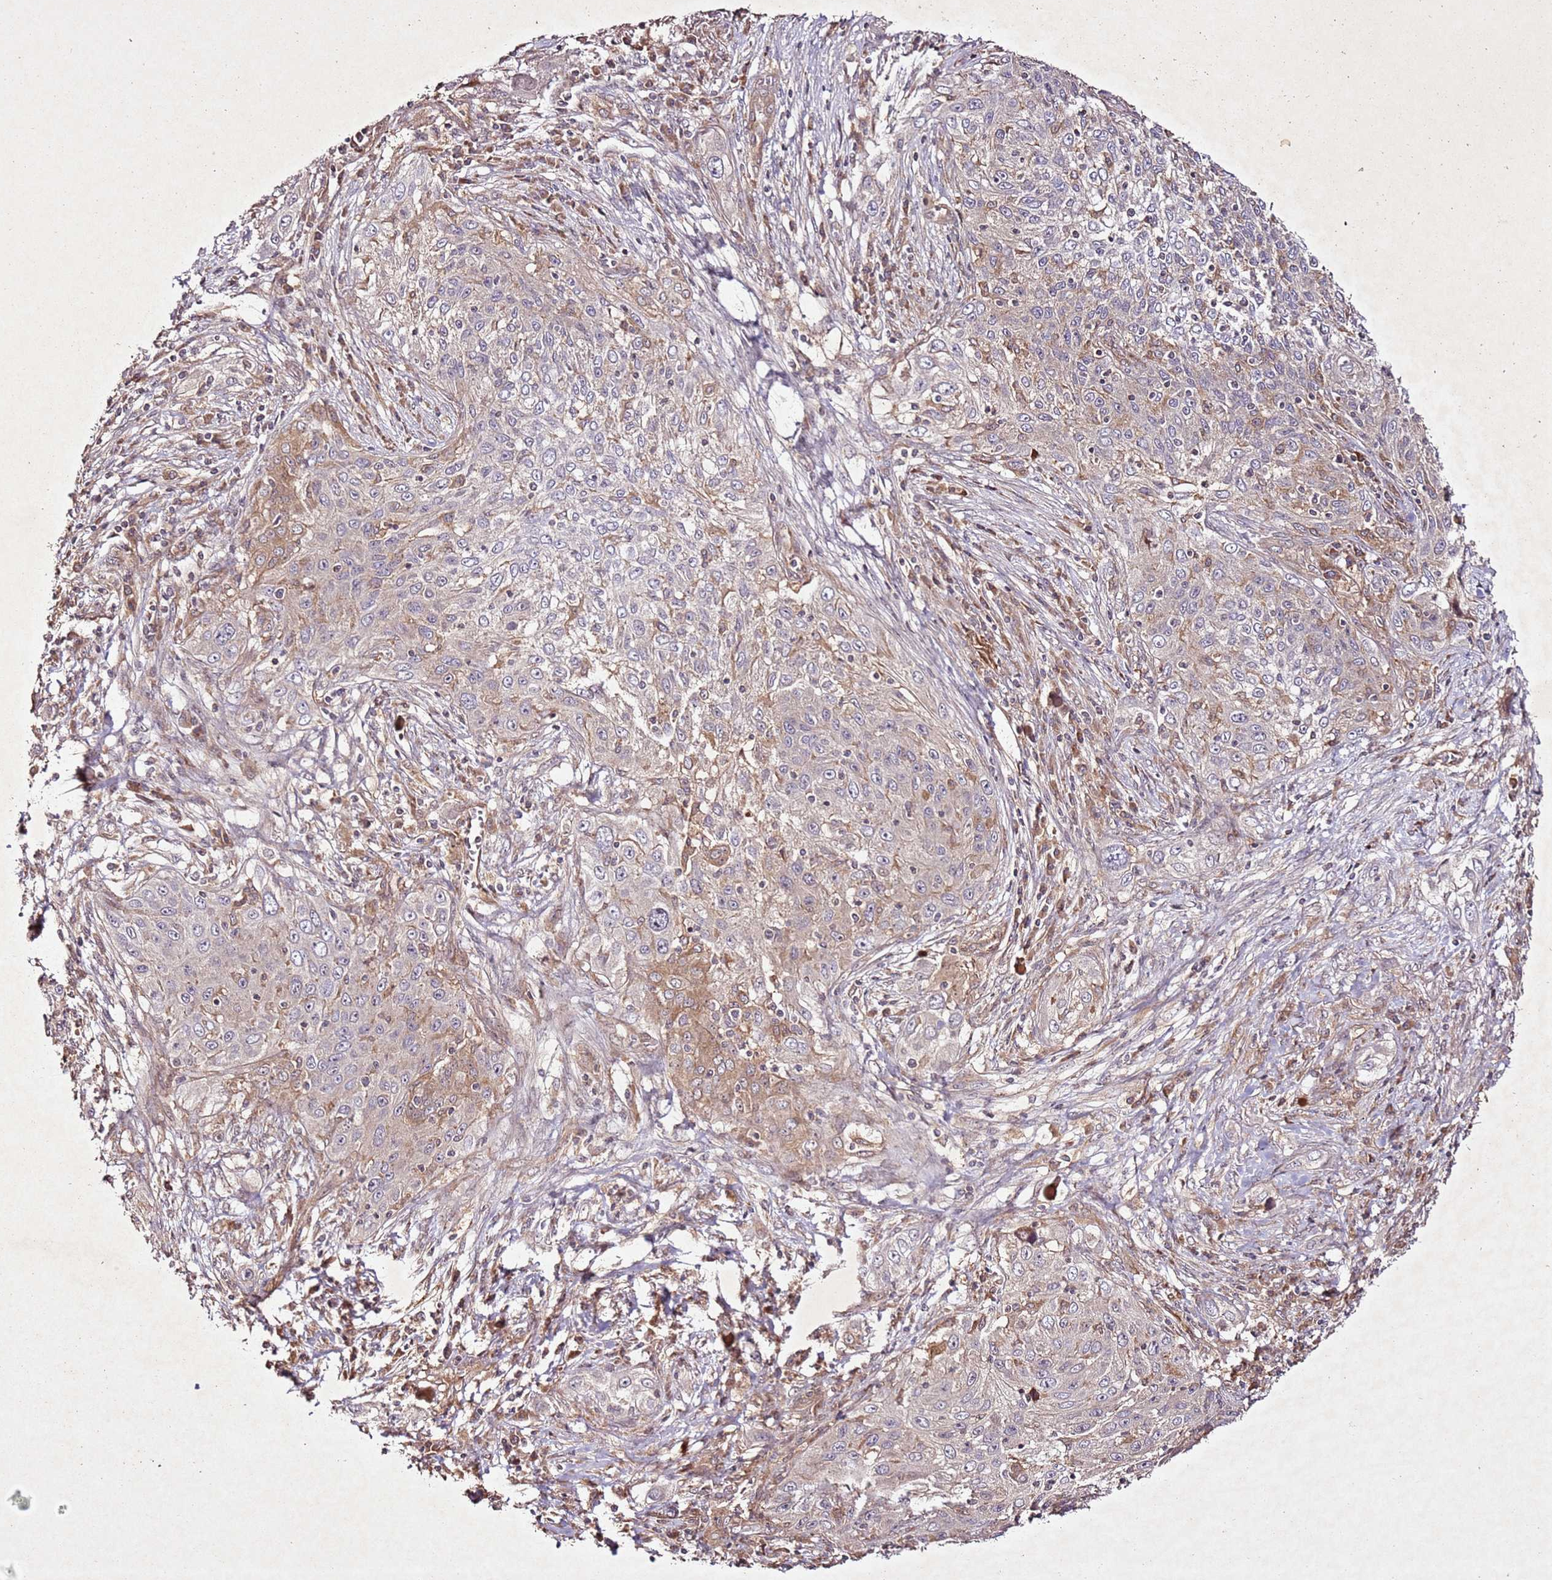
{"staining": {"intensity": "moderate", "quantity": "<25%", "location": "cytoplasmic/membranous"}, "tissue": "lung cancer", "cell_type": "Tumor cells", "image_type": "cancer", "snomed": [{"axis": "morphology", "description": "Squamous cell carcinoma, NOS"}, {"axis": "topography", "description": "Lung"}], "caption": "The immunohistochemical stain labels moderate cytoplasmic/membranous positivity in tumor cells of lung cancer tissue.", "gene": "PTMA", "patient": {"sex": "female", "age": 69}}